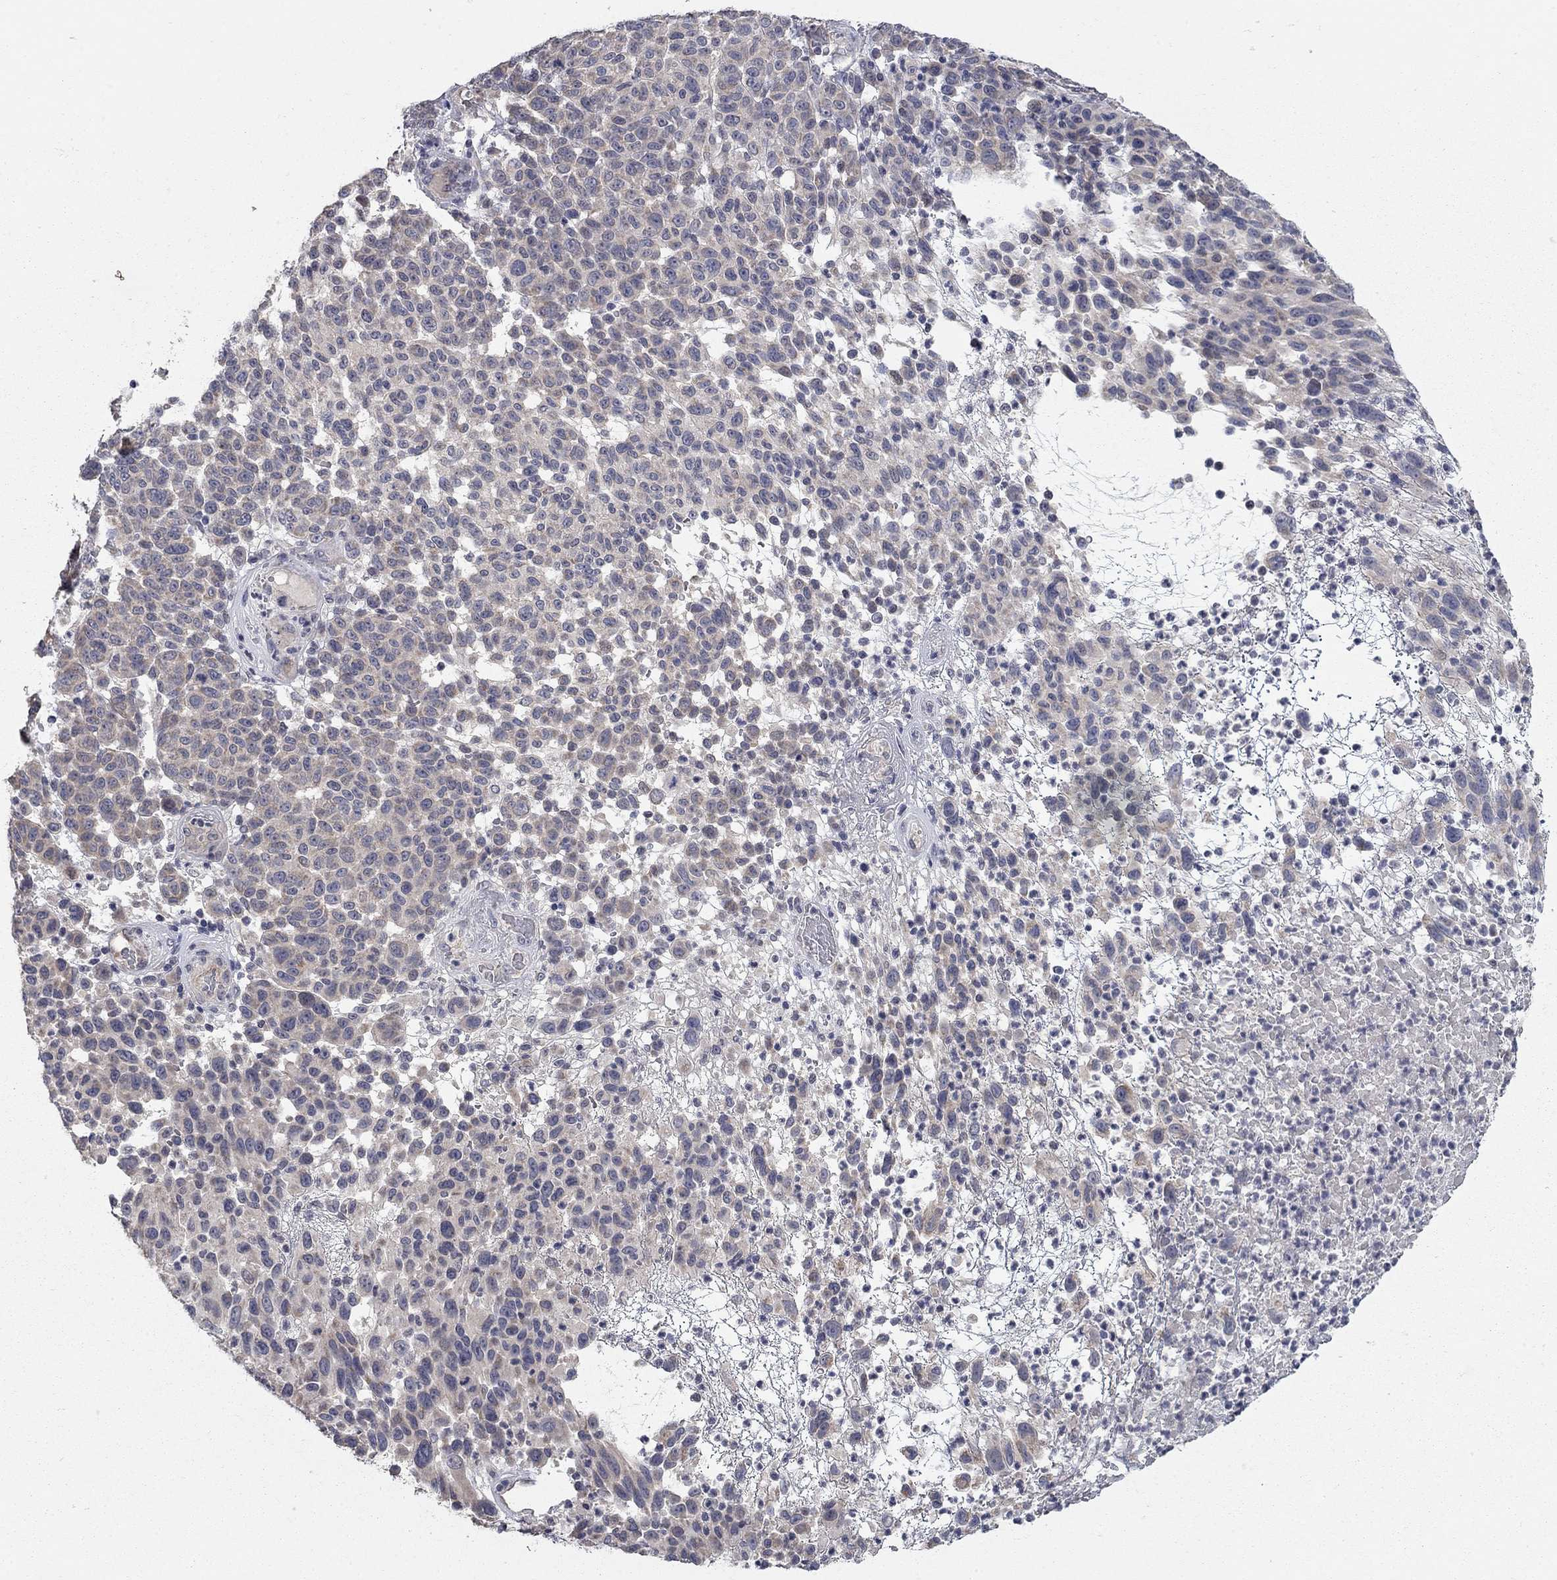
{"staining": {"intensity": "negative", "quantity": "none", "location": "none"}, "tissue": "melanoma", "cell_type": "Tumor cells", "image_type": "cancer", "snomed": [{"axis": "morphology", "description": "Malignant melanoma, NOS"}, {"axis": "topography", "description": "Skin"}], "caption": "A micrograph of human melanoma is negative for staining in tumor cells. (Immunohistochemistry (ihc), brightfield microscopy, high magnification).", "gene": "WASF3", "patient": {"sex": "male", "age": 59}}